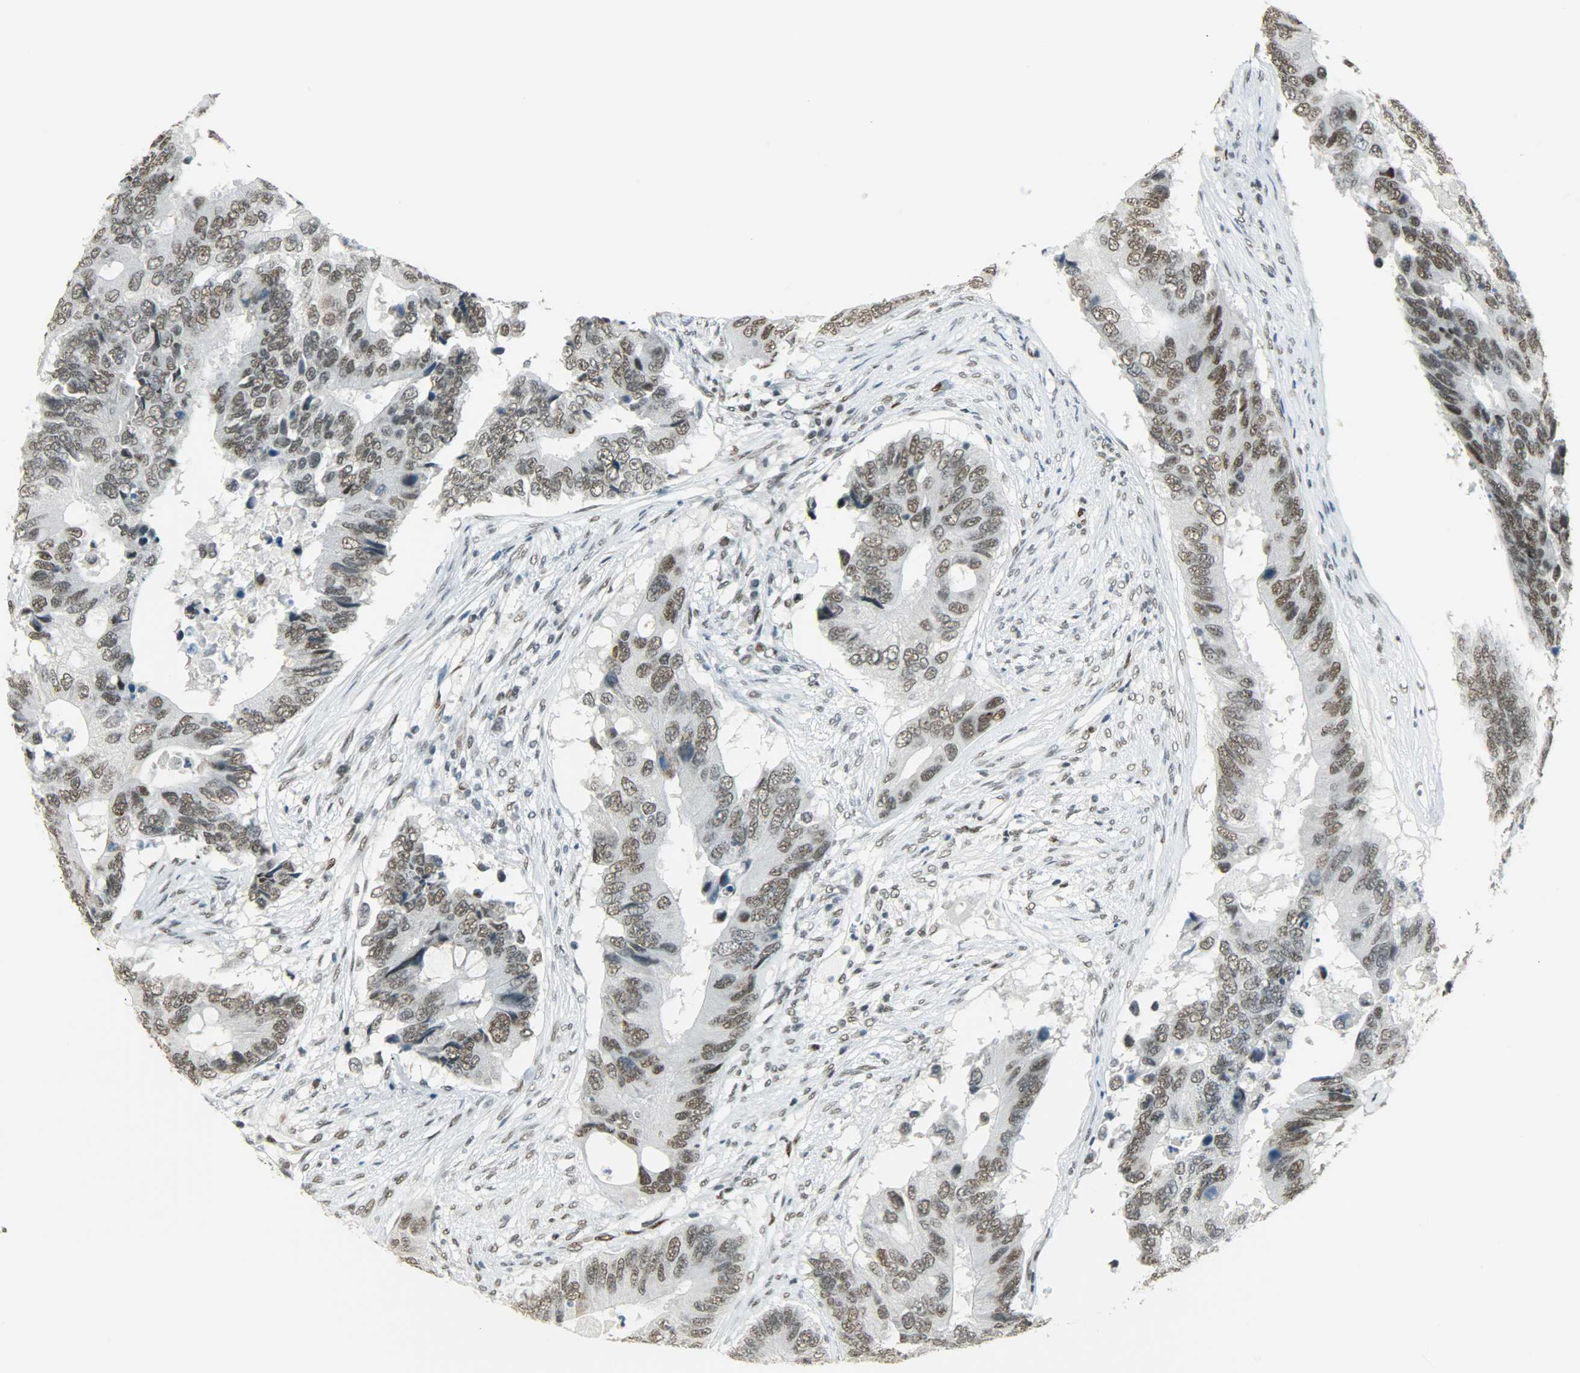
{"staining": {"intensity": "moderate", "quantity": ">75%", "location": "nuclear"}, "tissue": "colorectal cancer", "cell_type": "Tumor cells", "image_type": "cancer", "snomed": [{"axis": "morphology", "description": "Adenocarcinoma, NOS"}, {"axis": "topography", "description": "Colon"}], "caption": "Brown immunohistochemical staining in human adenocarcinoma (colorectal) displays moderate nuclear staining in approximately >75% of tumor cells.", "gene": "MYEF2", "patient": {"sex": "male", "age": 71}}